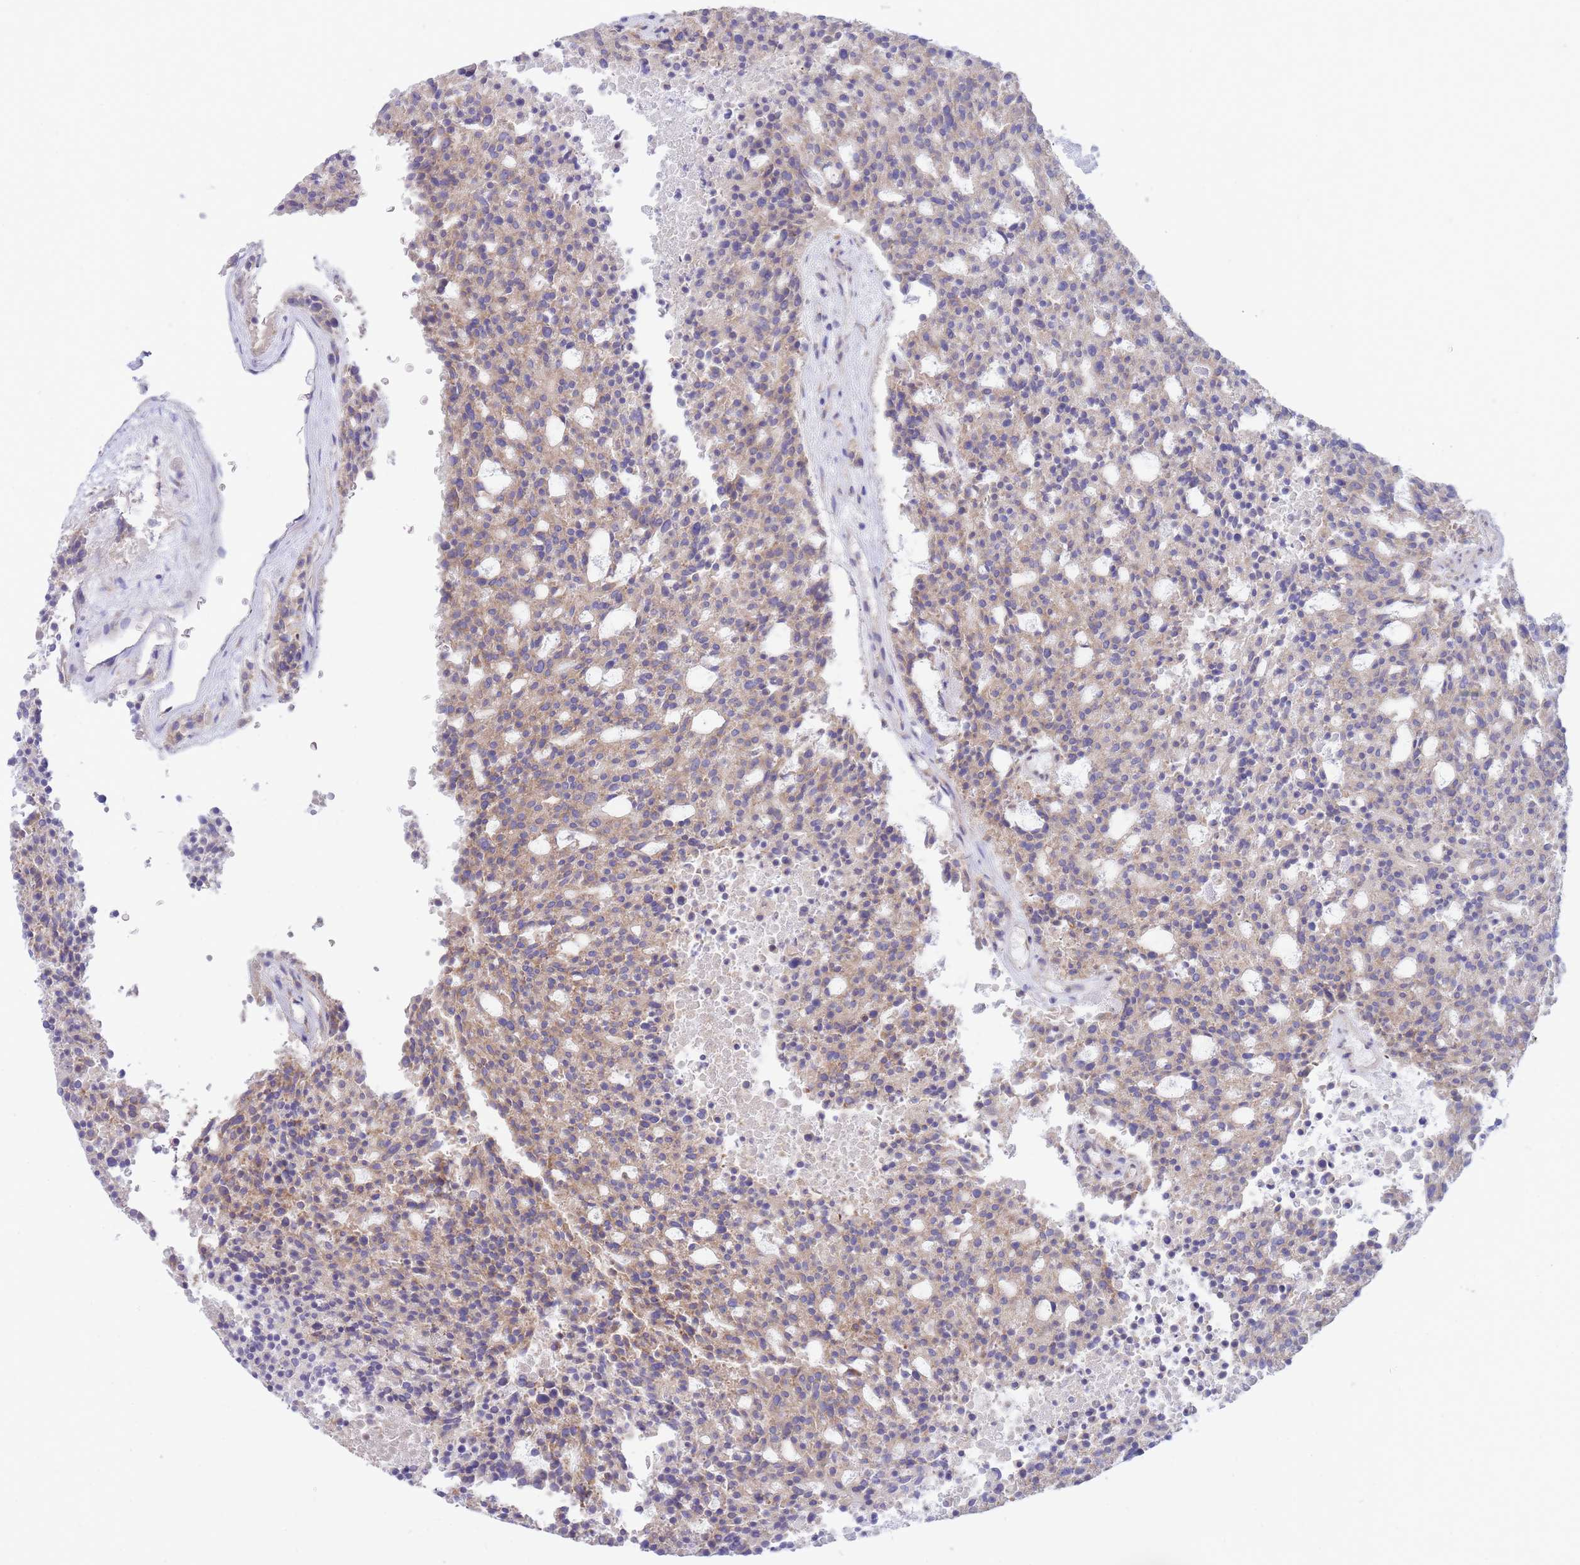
{"staining": {"intensity": "weak", "quantity": "25%-75%", "location": "cytoplasmic/membranous"}, "tissue": "carcinoid", "cell_type": "Tumor cells", "image_type": "cancer", "snomed": [{"axis": "morphology", "description": "Carcinoid, malignant, NOS"}, {"axis": "topography", "description": "Pancreas"}], "caption": "An image showing weak cytoplasmic/membranous expression in approximately 25%-75% of tumor cells in carcinoid, as visualized by brown immunohistochemical staining.", "gene": "SH2B2", "patient": {"sex": "female", "age": 54}}